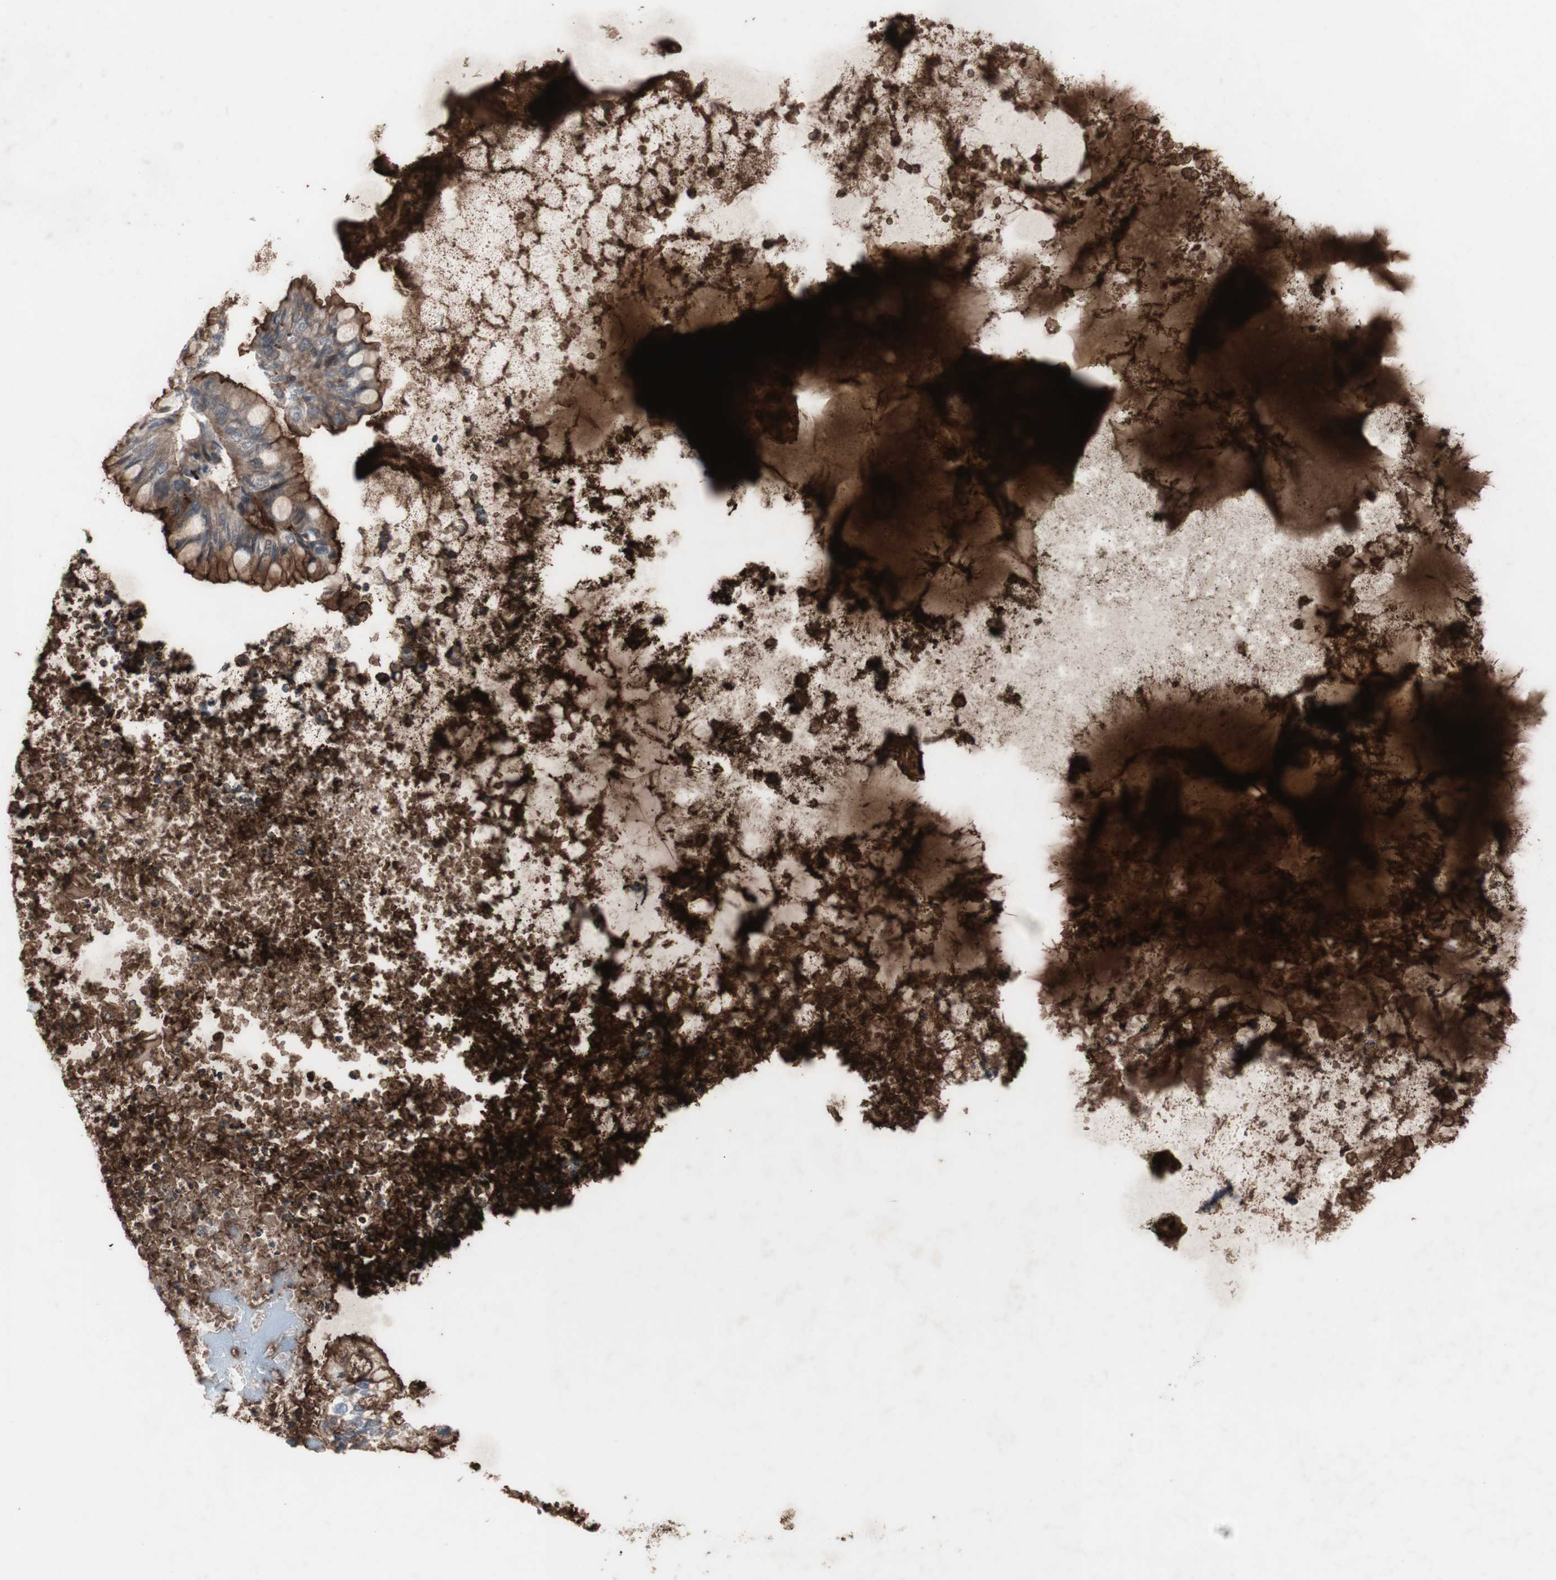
{"staining": {"intensity": "weak", "quantity": ">75%", "location": "cytoplasmic/membranous"}, "tissue": "ovarian cancer", "cell_type": "Tumor cells", "image_type": "cancer", "snomed": [{"axis": "morphology", "description": "Cystadenocarcinoma, mucinous, NOS"}, {"axis": "topography", "description": "Ovary"}], "caption": "The image demonstrates staining of ovarian cancer, revealing weak cytoplasmic/membranous protein expression (brown color) within tumor cells.", "gene": "OAZ1", "patient": {"sex": "female", "age": 80}}